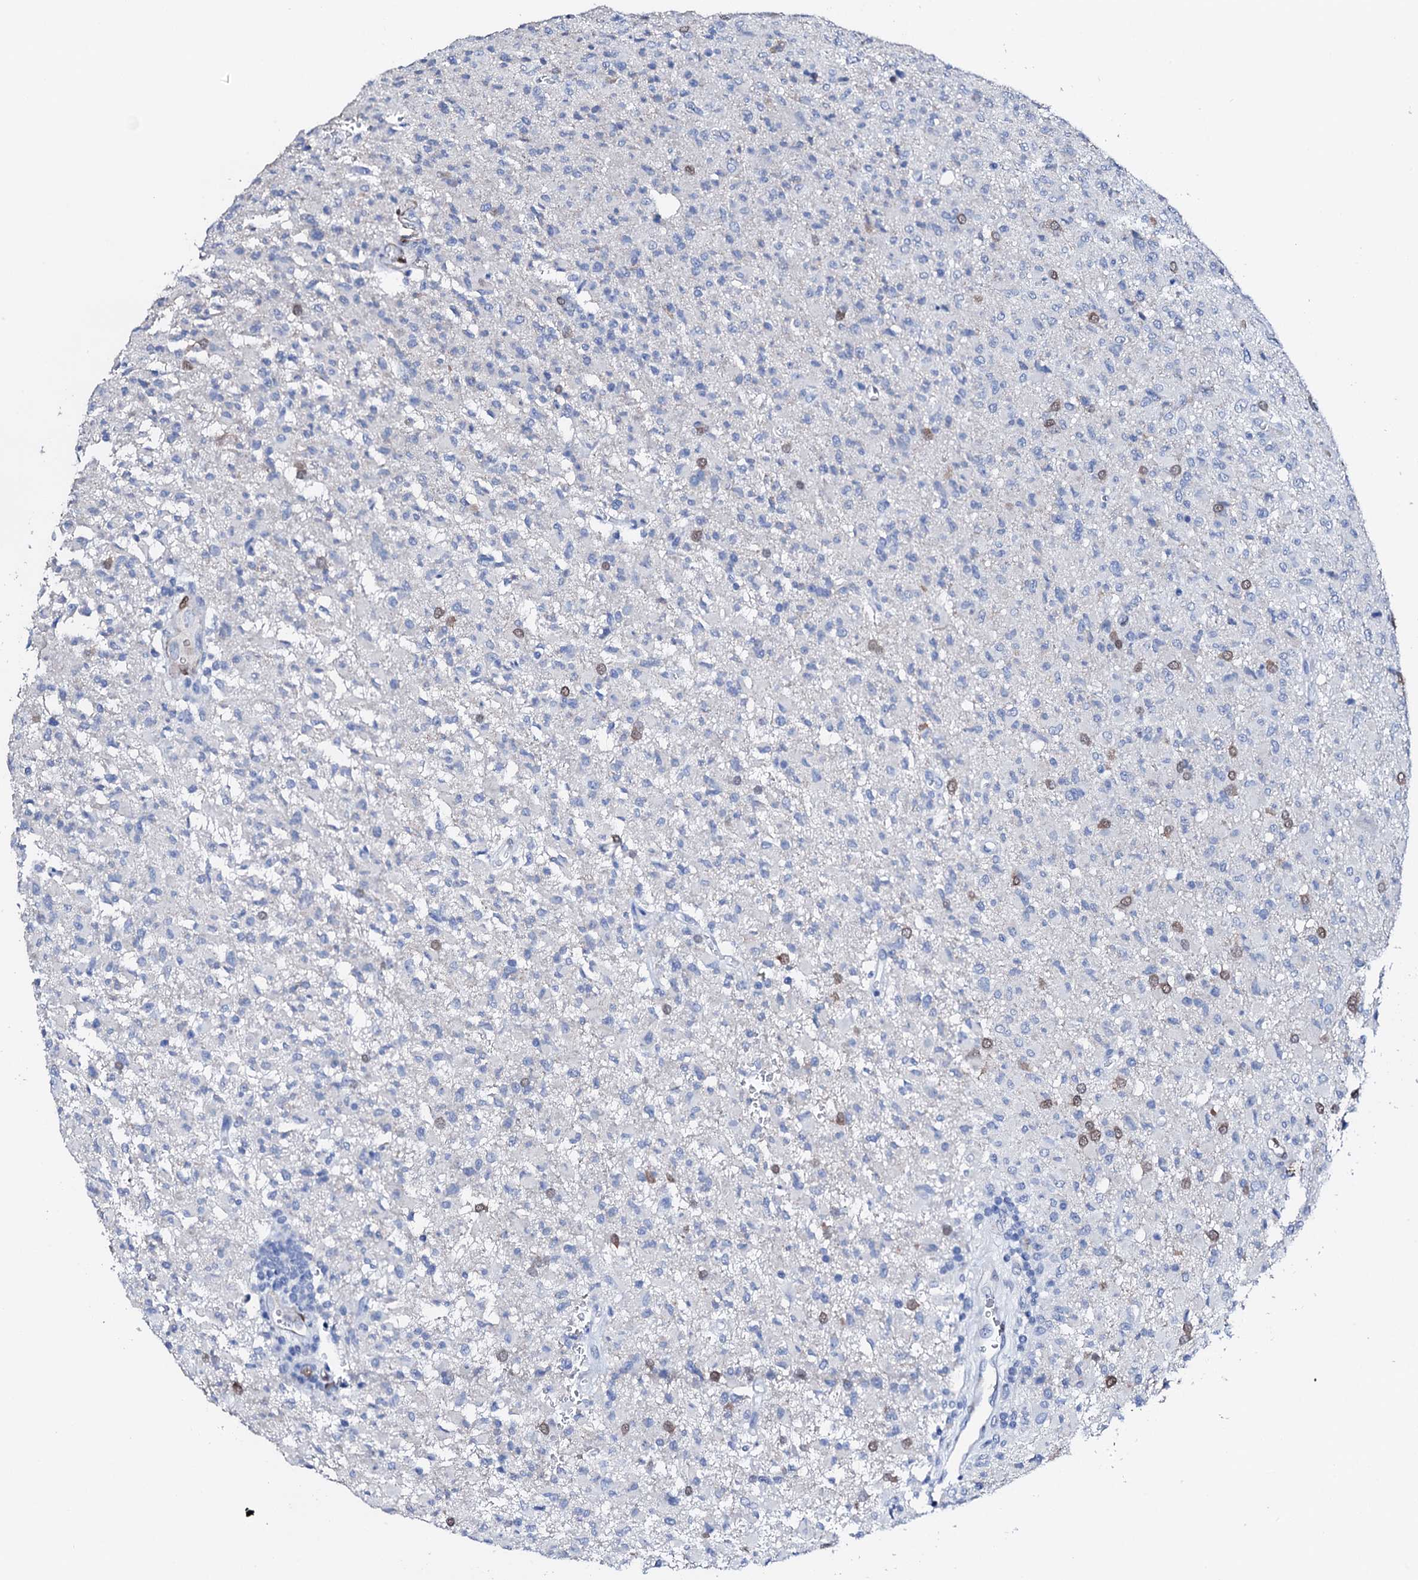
{"staining": {"intensity": "negative", "quantity": "none", "location": "none"}, "tissue": "glioma", "cell_type": "Tumor cells", "image_type": "cancer", "snomed": [{"axis": "morphology", "description": "Glioma, malignant, High grade"}, {"axis": "topography", "description": "Brain"}], "caption": "Glioma was stained to show a protein in brown. There is no significant staining in tumor cells.", "gene": "NRIP2", "patient": {"sex": "female", "age": 57}}